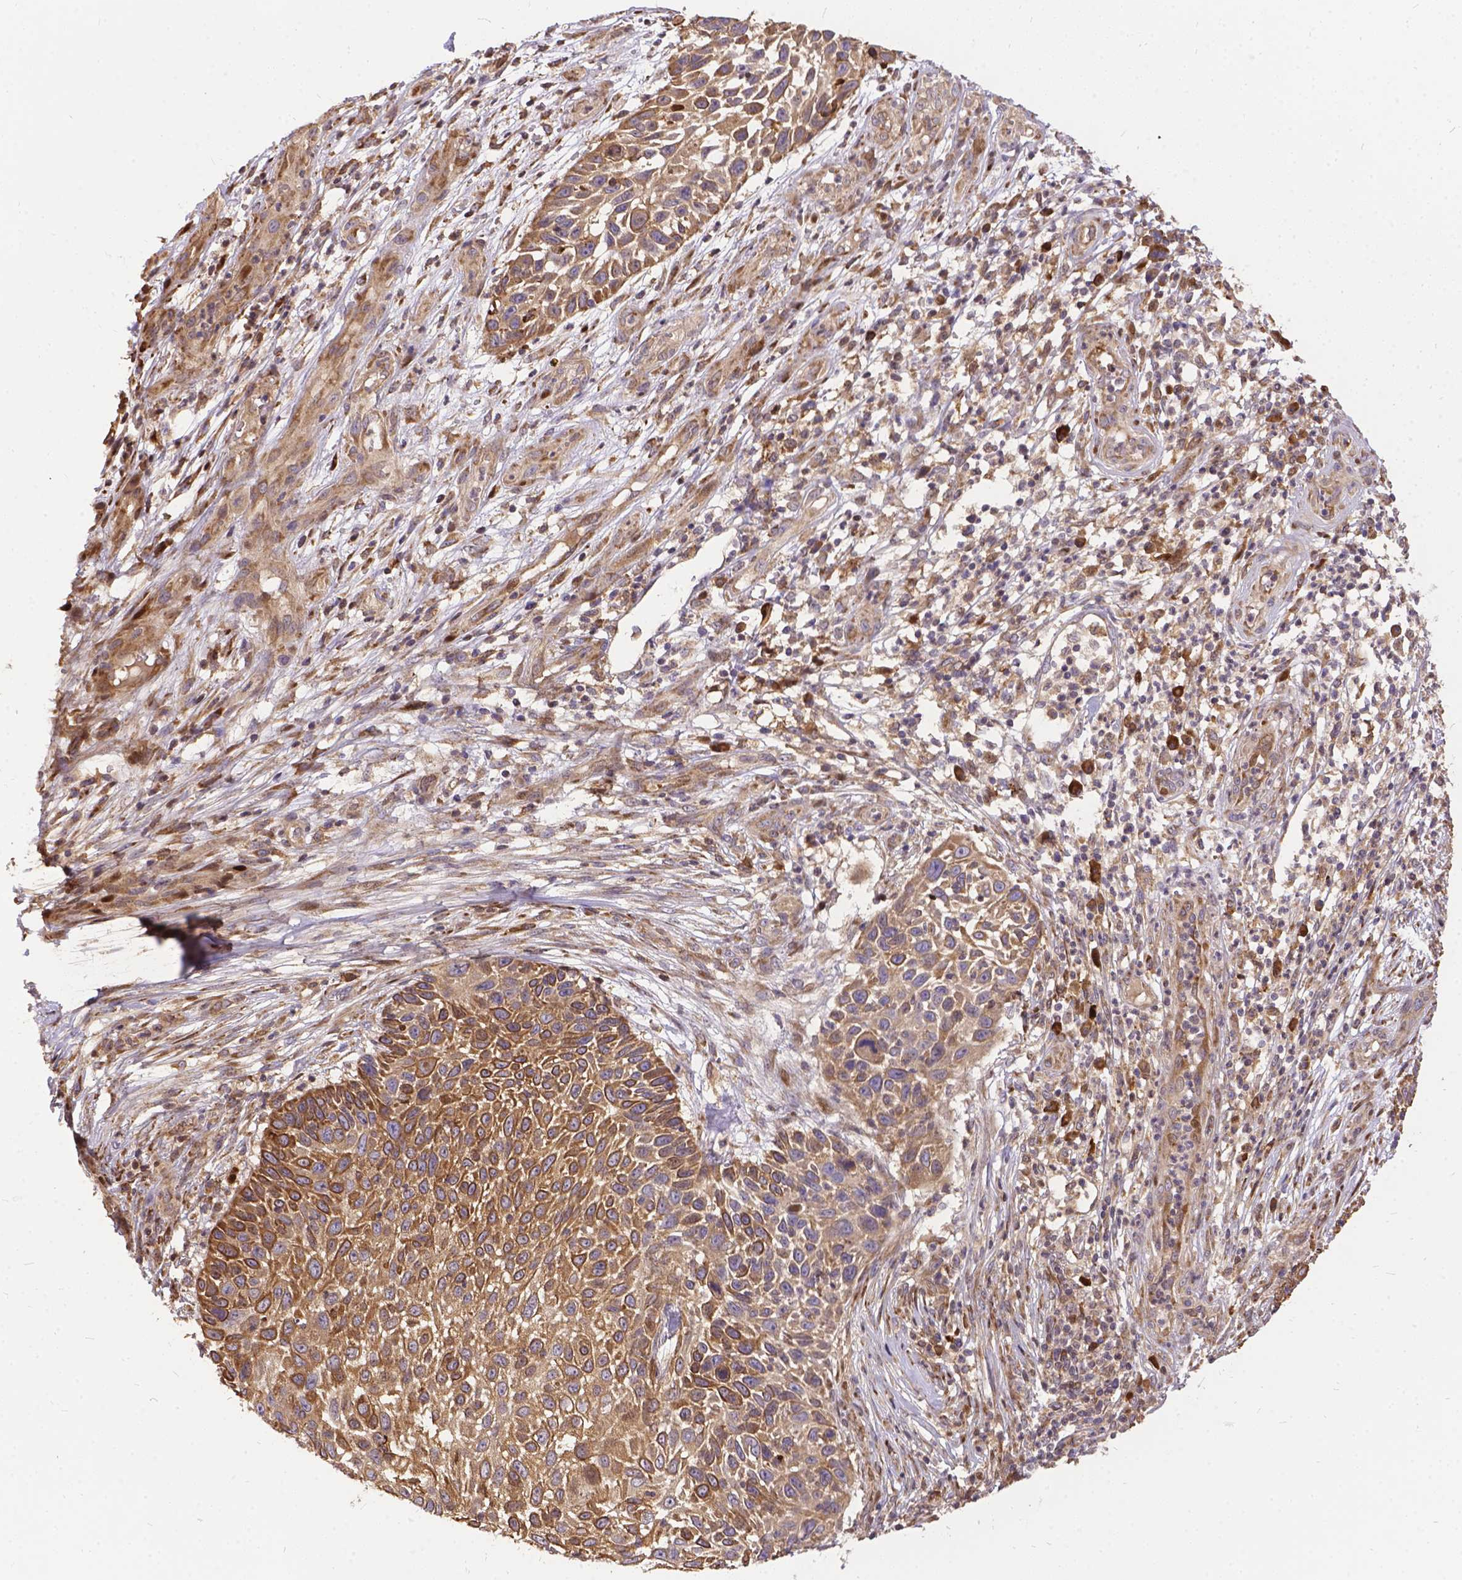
{"staining": {"intensity": "moderate", "quantity": ">75%", "location": "cytoplasmic/membranous"}, "tissue": "skin cancer", "cell_type": "Tumor cells", "image_type": "cancer", "snomed": [{"axis": "morphology", "description": "Squamous cell carcinoma, NOS"}, {"axis": "topography", "description": "Skin"}], "caption": "This is an image of IHC staining of skin cancer, which shows moderate positivity in the cytoplasmic/membranous of tumor cells.", "gene": "DENND6A", "patient": {"sex": "male", "age": 92}}